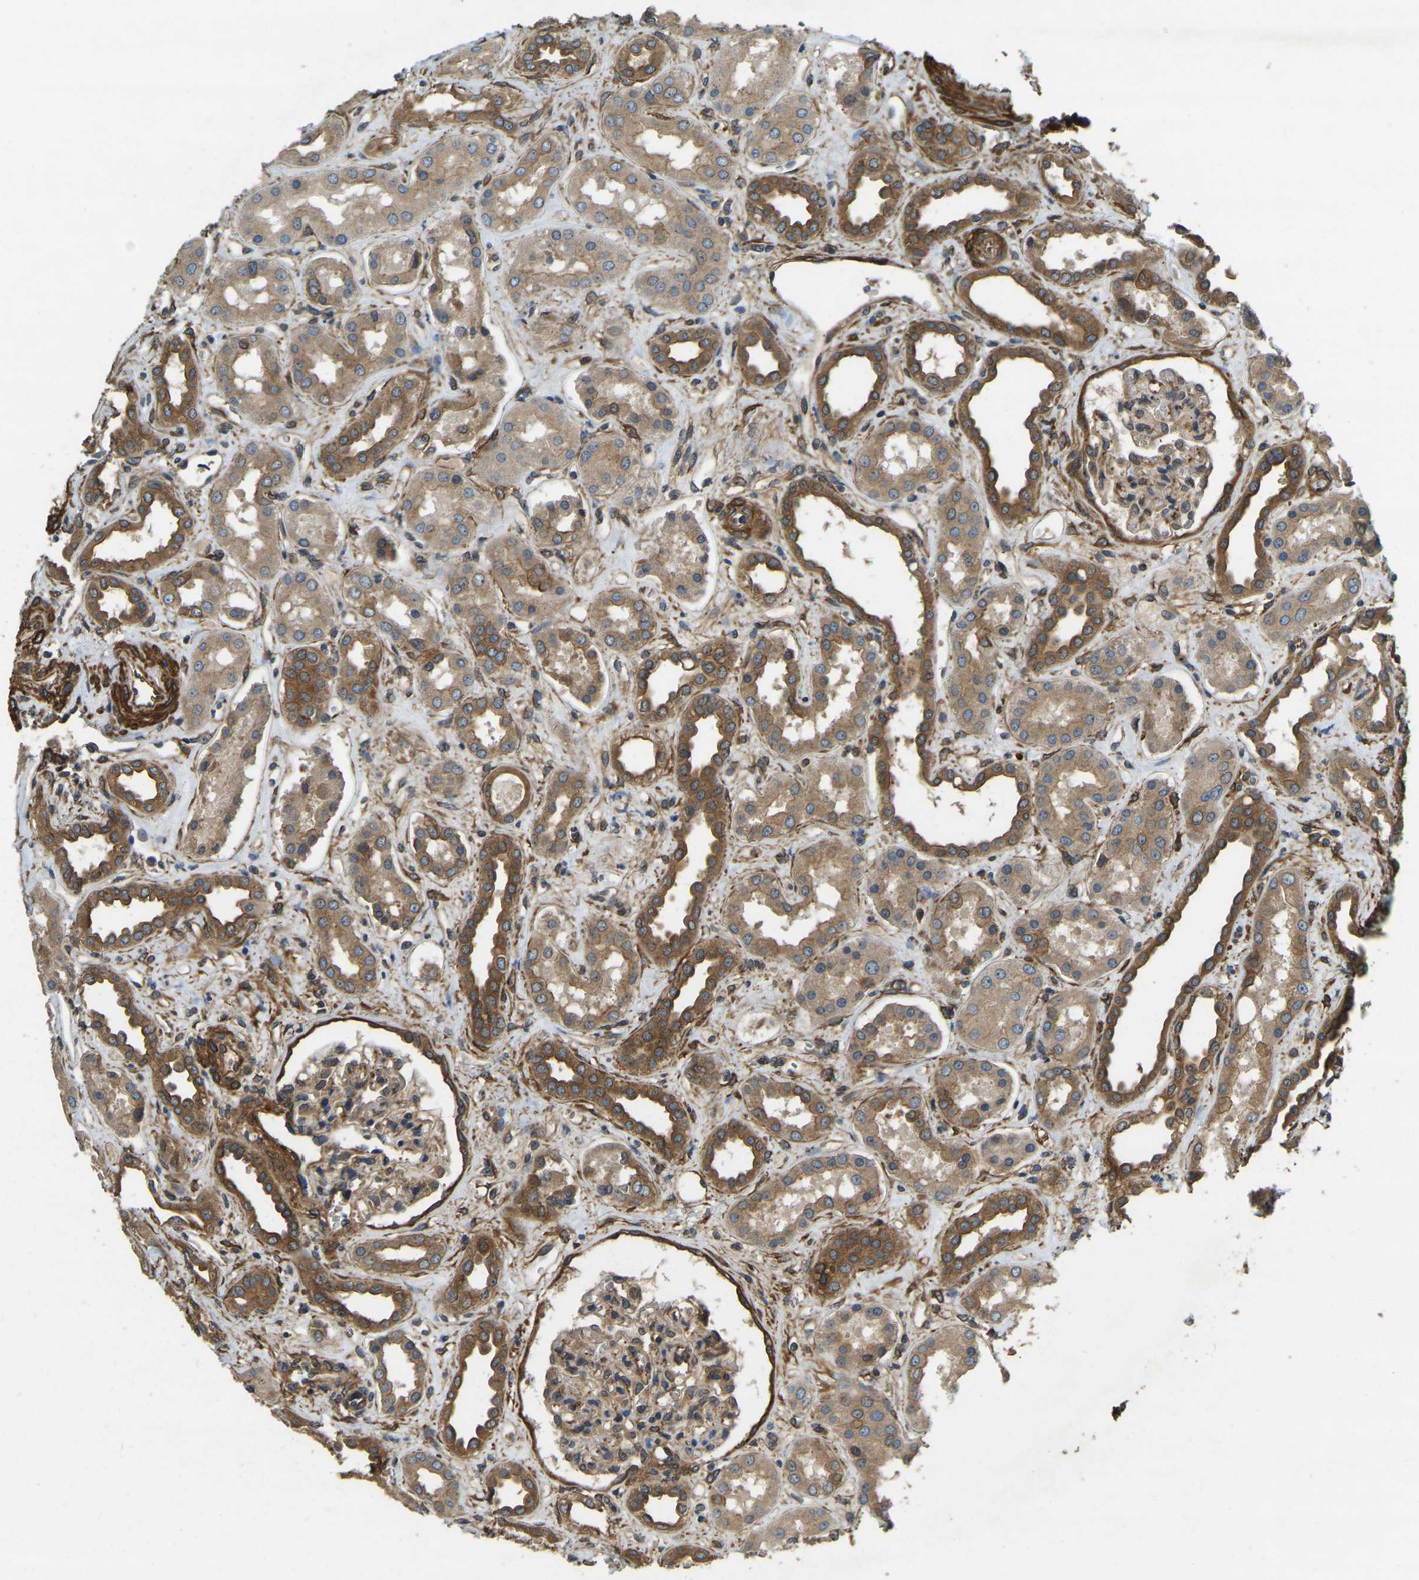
{"staining": {"intensity": "moderate", "quantity": ">75%", "location": "cytoplasmic/membranous"}, "tissue": "kidney", "cell_type": "Cells in glomeruli", "image_type": "normal", "snomed": [{"axis": "morphology", "description": "Normal tissue, NOS"}, {"axis": "topography", "description": "Kidney"}], "caption": "Protein positivity by immunohistochemistry reveals moderate cytoplasmic/membranous positivity in about >75% of cells in glomeruli in benign kidney.", "gene": "ERGIC1", "patient": {"sex": "male", "age": 59}}